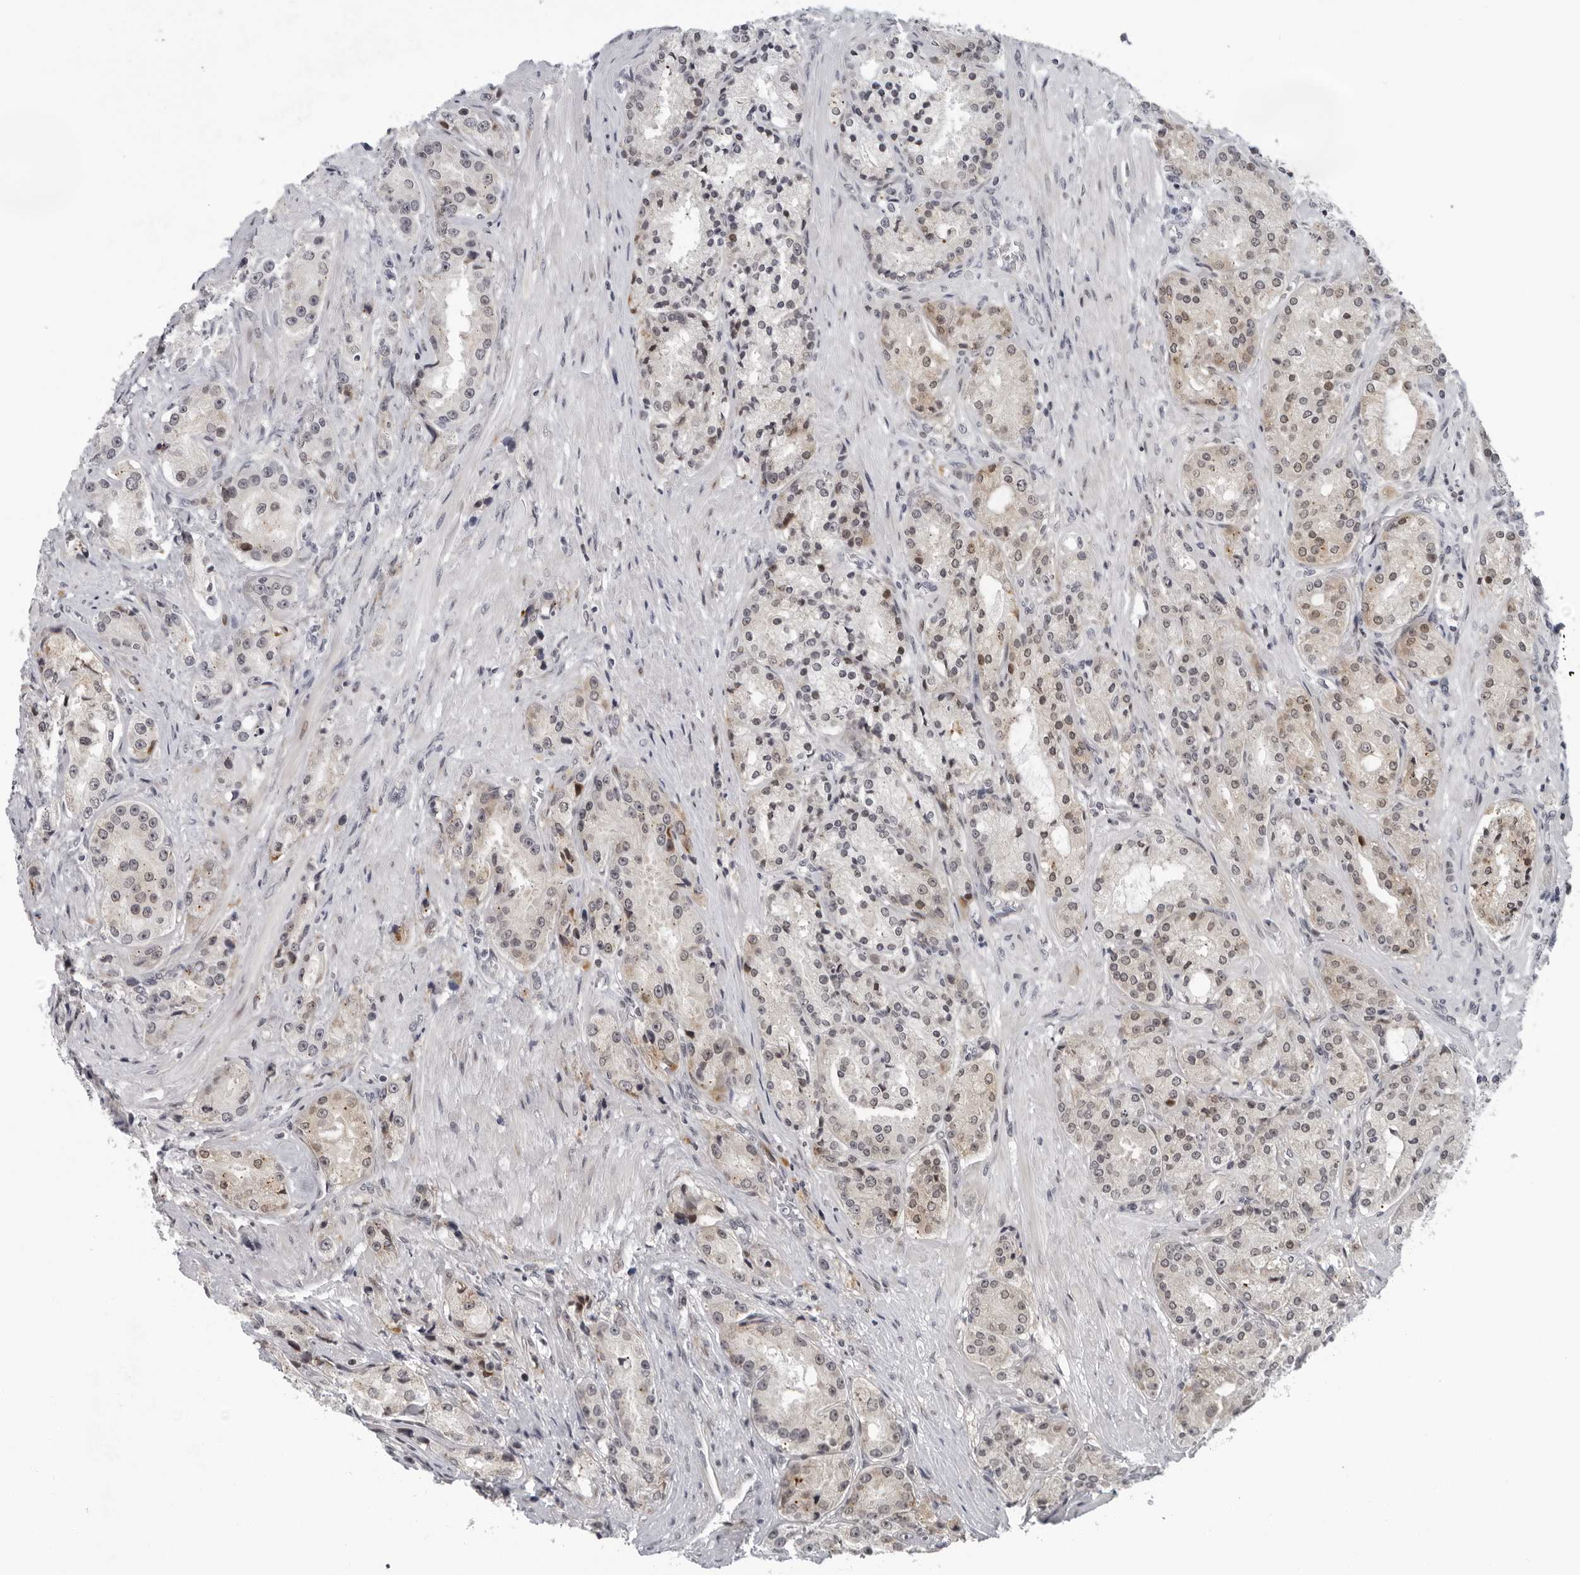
{"staining": {"intensity": "weak", "quantity": "25%-75%", "location": "nuclear"}, "tissue": "prostate cancer", "cell_type": "Tumor cells", "image_type": "cancer", "snomed": [{"axis": "morphology", "description": "Adenocarcinoma, High grade"}, {"axis": "topography", "description": "Prostate"}], "caption": "The image shows immunohistochemical staining of adenocarcinoma (high-grade) (prostate). There is weak nuclear staining is identified in approximately 25%-75% of tumor cells. Nuclei are stained in blue.", "gene": "PIP4K2C", "patient": {"sex": "male", "age": 60}}